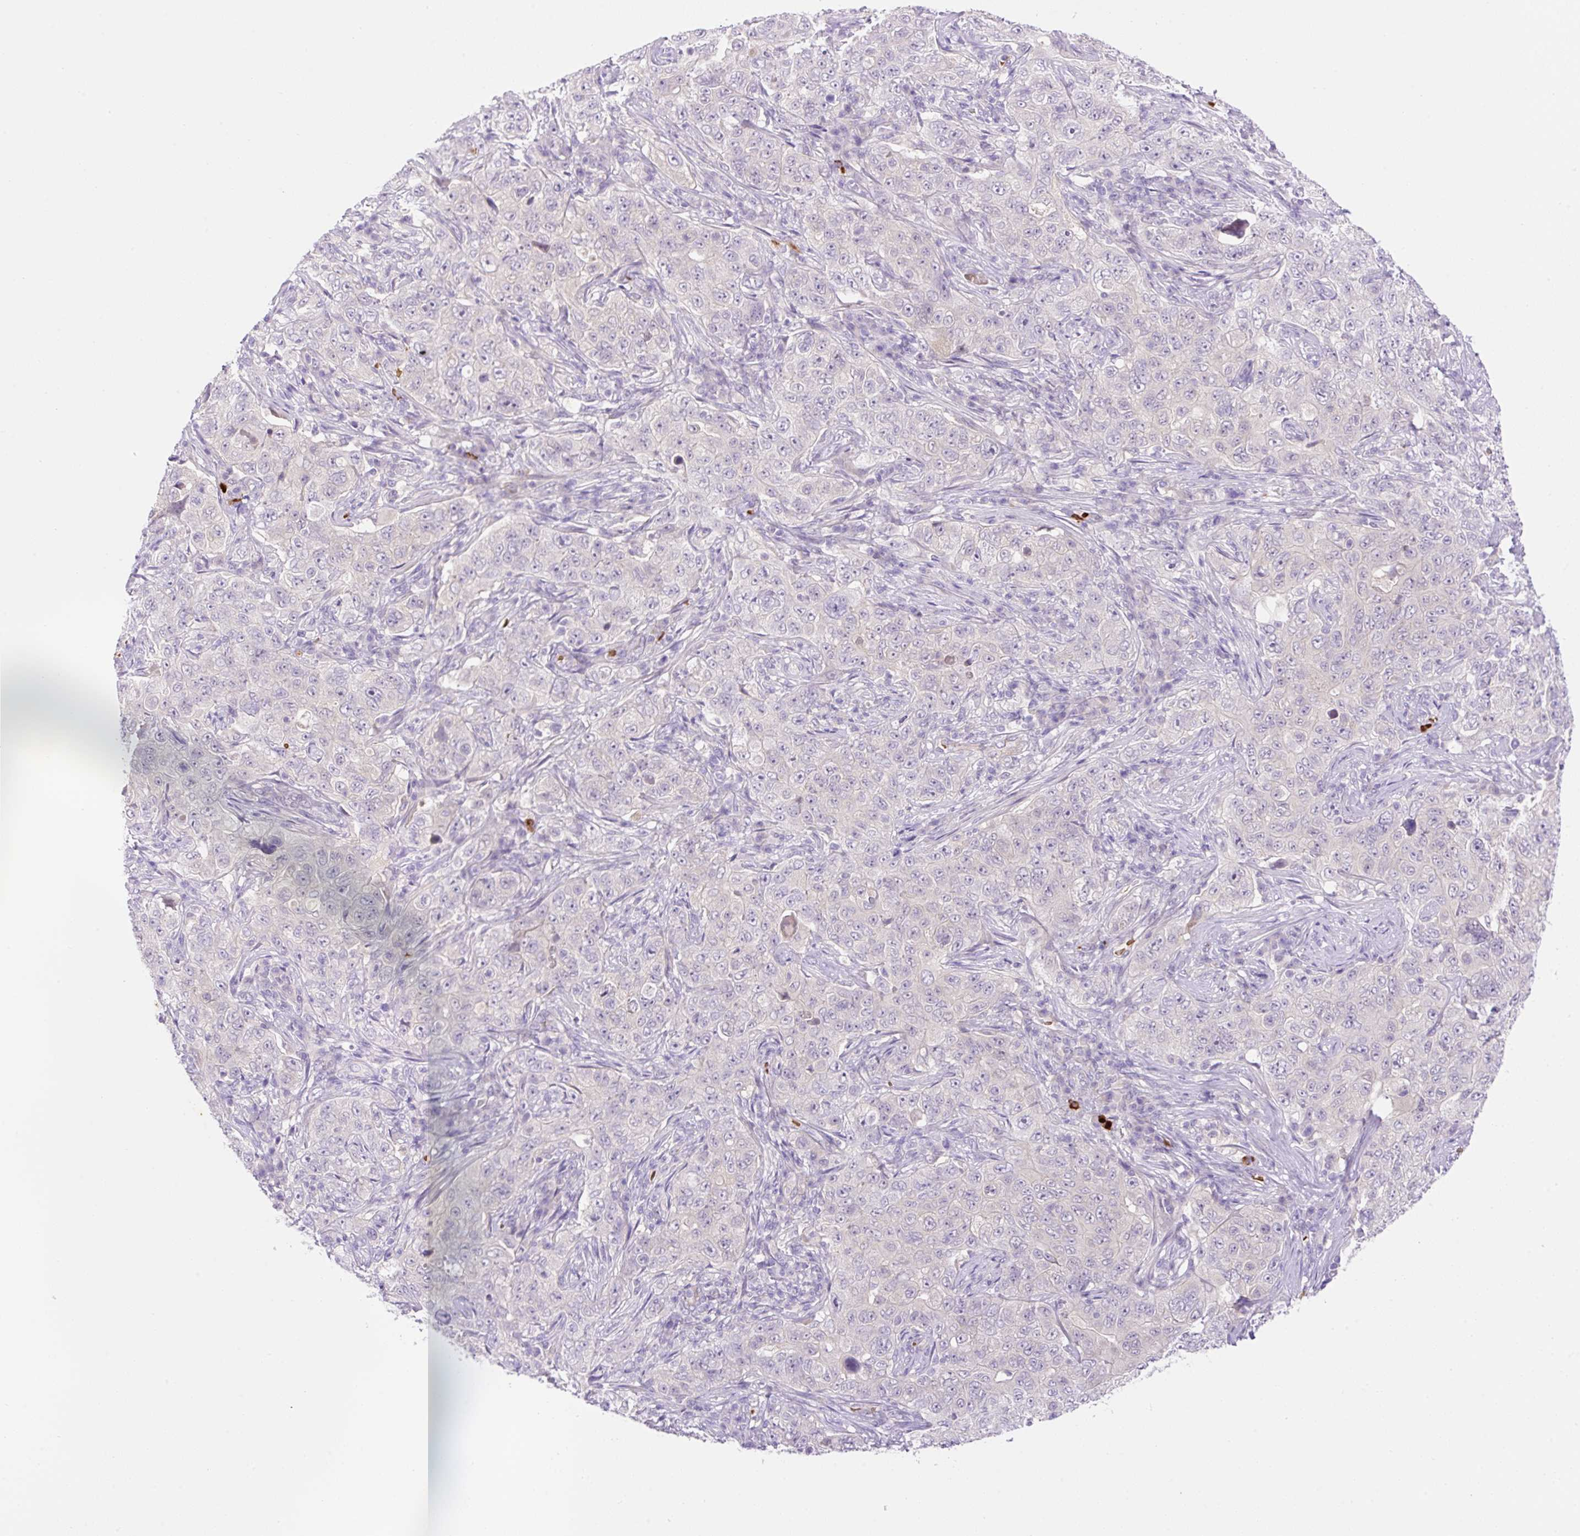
{"staining": {"intensity": "negative", "quantity": "none", "location": "none"}, "tissue": "pancreatic cancer", "cell_type": "Tumor cells", "image_type": "cancer", "snomed": [{"axis": "morphology", "description": "Adenocarcinoma, NOS"}, {"axis": "topography", "description": "Pancreas"}], "caption": "DAB (3,3'-diaminobenzidine) immunohistochemical staining of human pancreatic cancer shows no significant staining in tumor cells.", "gene": "LHFPL5", "patient": {"sex": "male", "age": 68}}